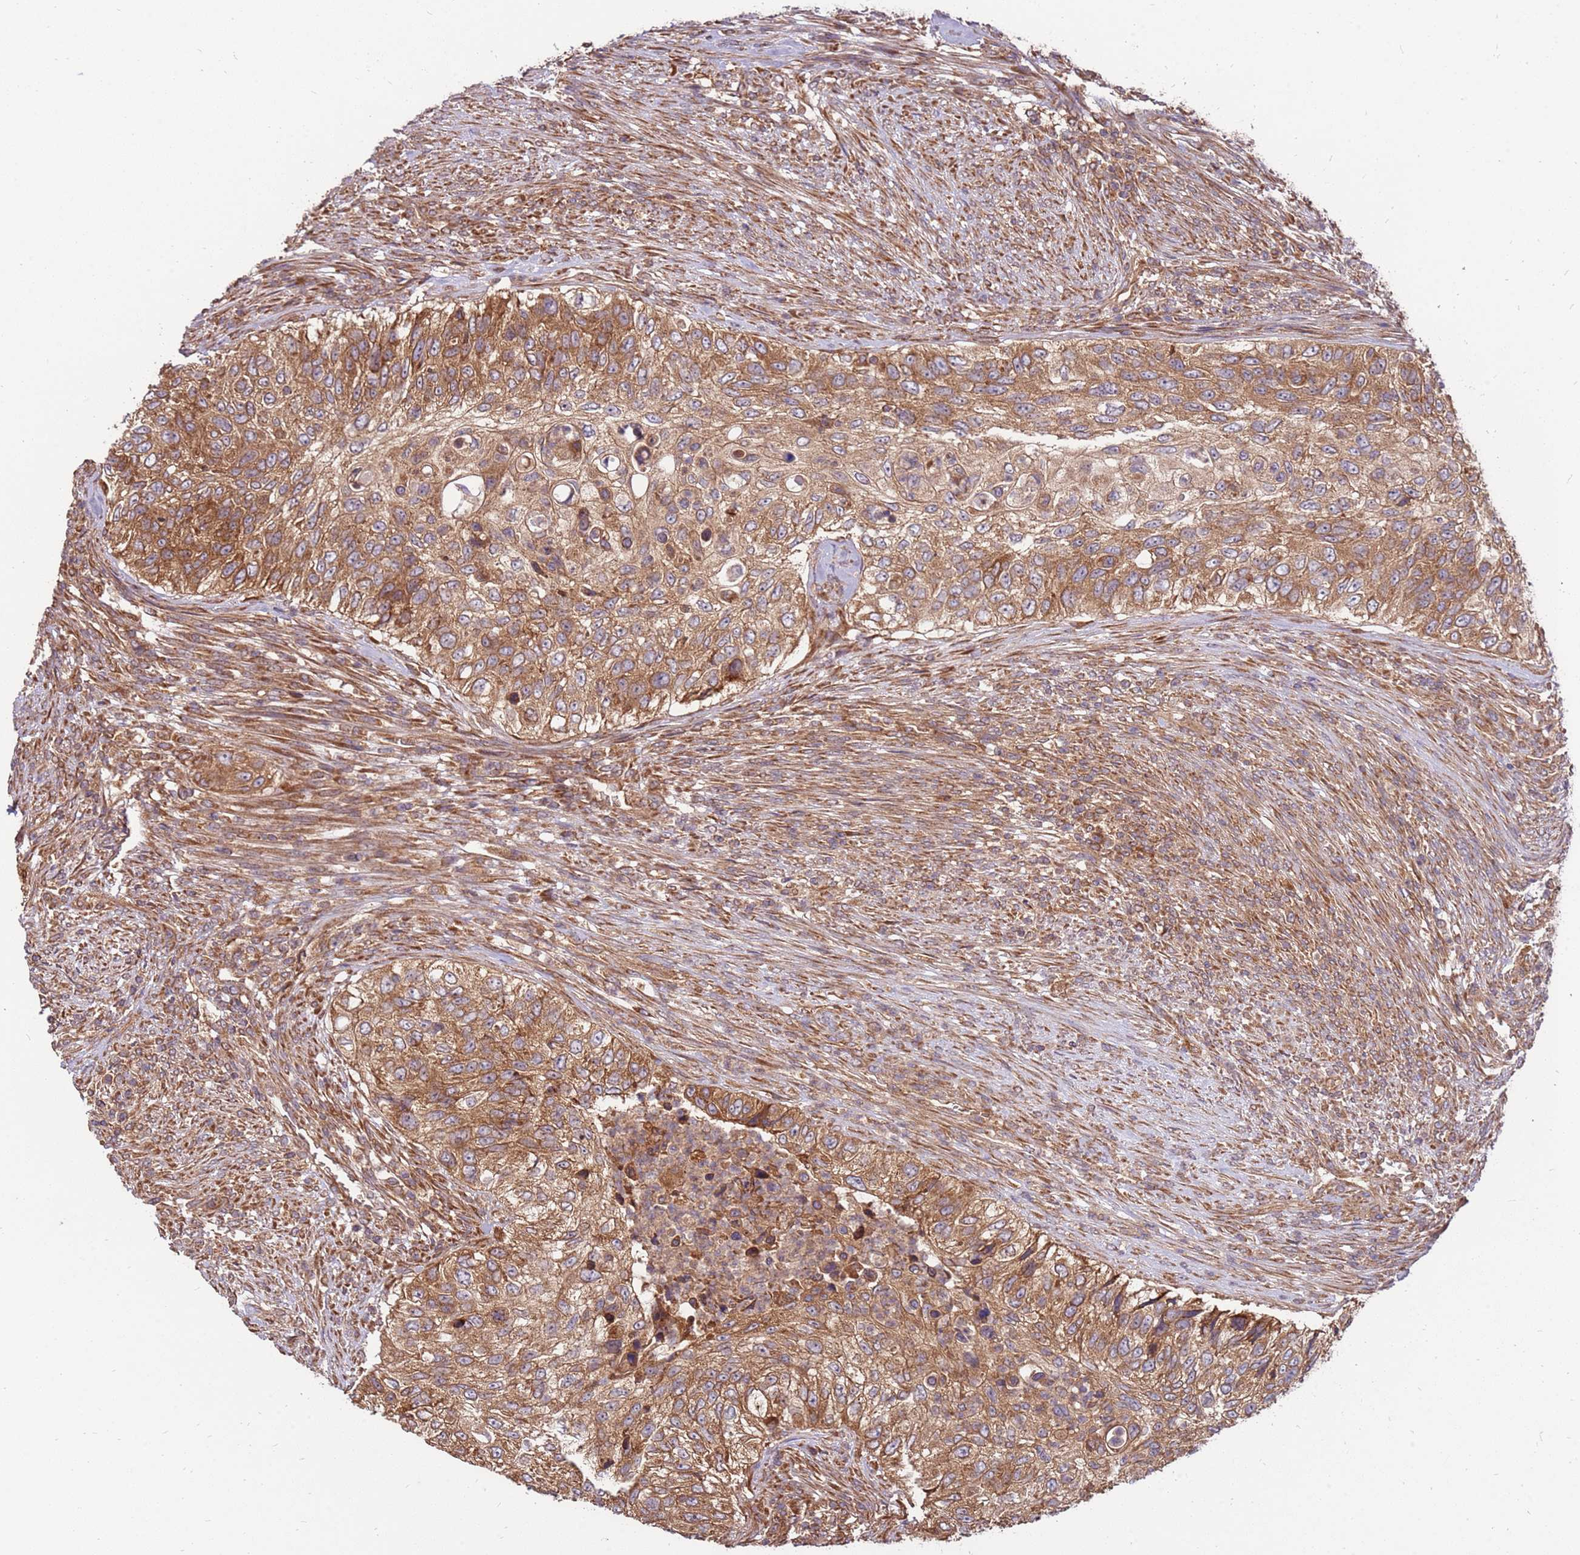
{"staining": {"intensity": "moderate", "quantity": ">75%", "location": "cytoplasmic/membranous"}, "tissue": "urothelial cancer", "cell_type": "Tumor cells", "image_type": "cancer", "snomed": [{"axis": "morphology", "description": "Urothelial carcinoma, High grade"}, {"axis": "topography", "description": "Urinary bladder"}], "caption": "Urothelial cancer stained with a protein marker demonstrates moderate staining in tumor cells.", "gene": "SLC44A5", "patient": {"sex": "female", "age": 60}}